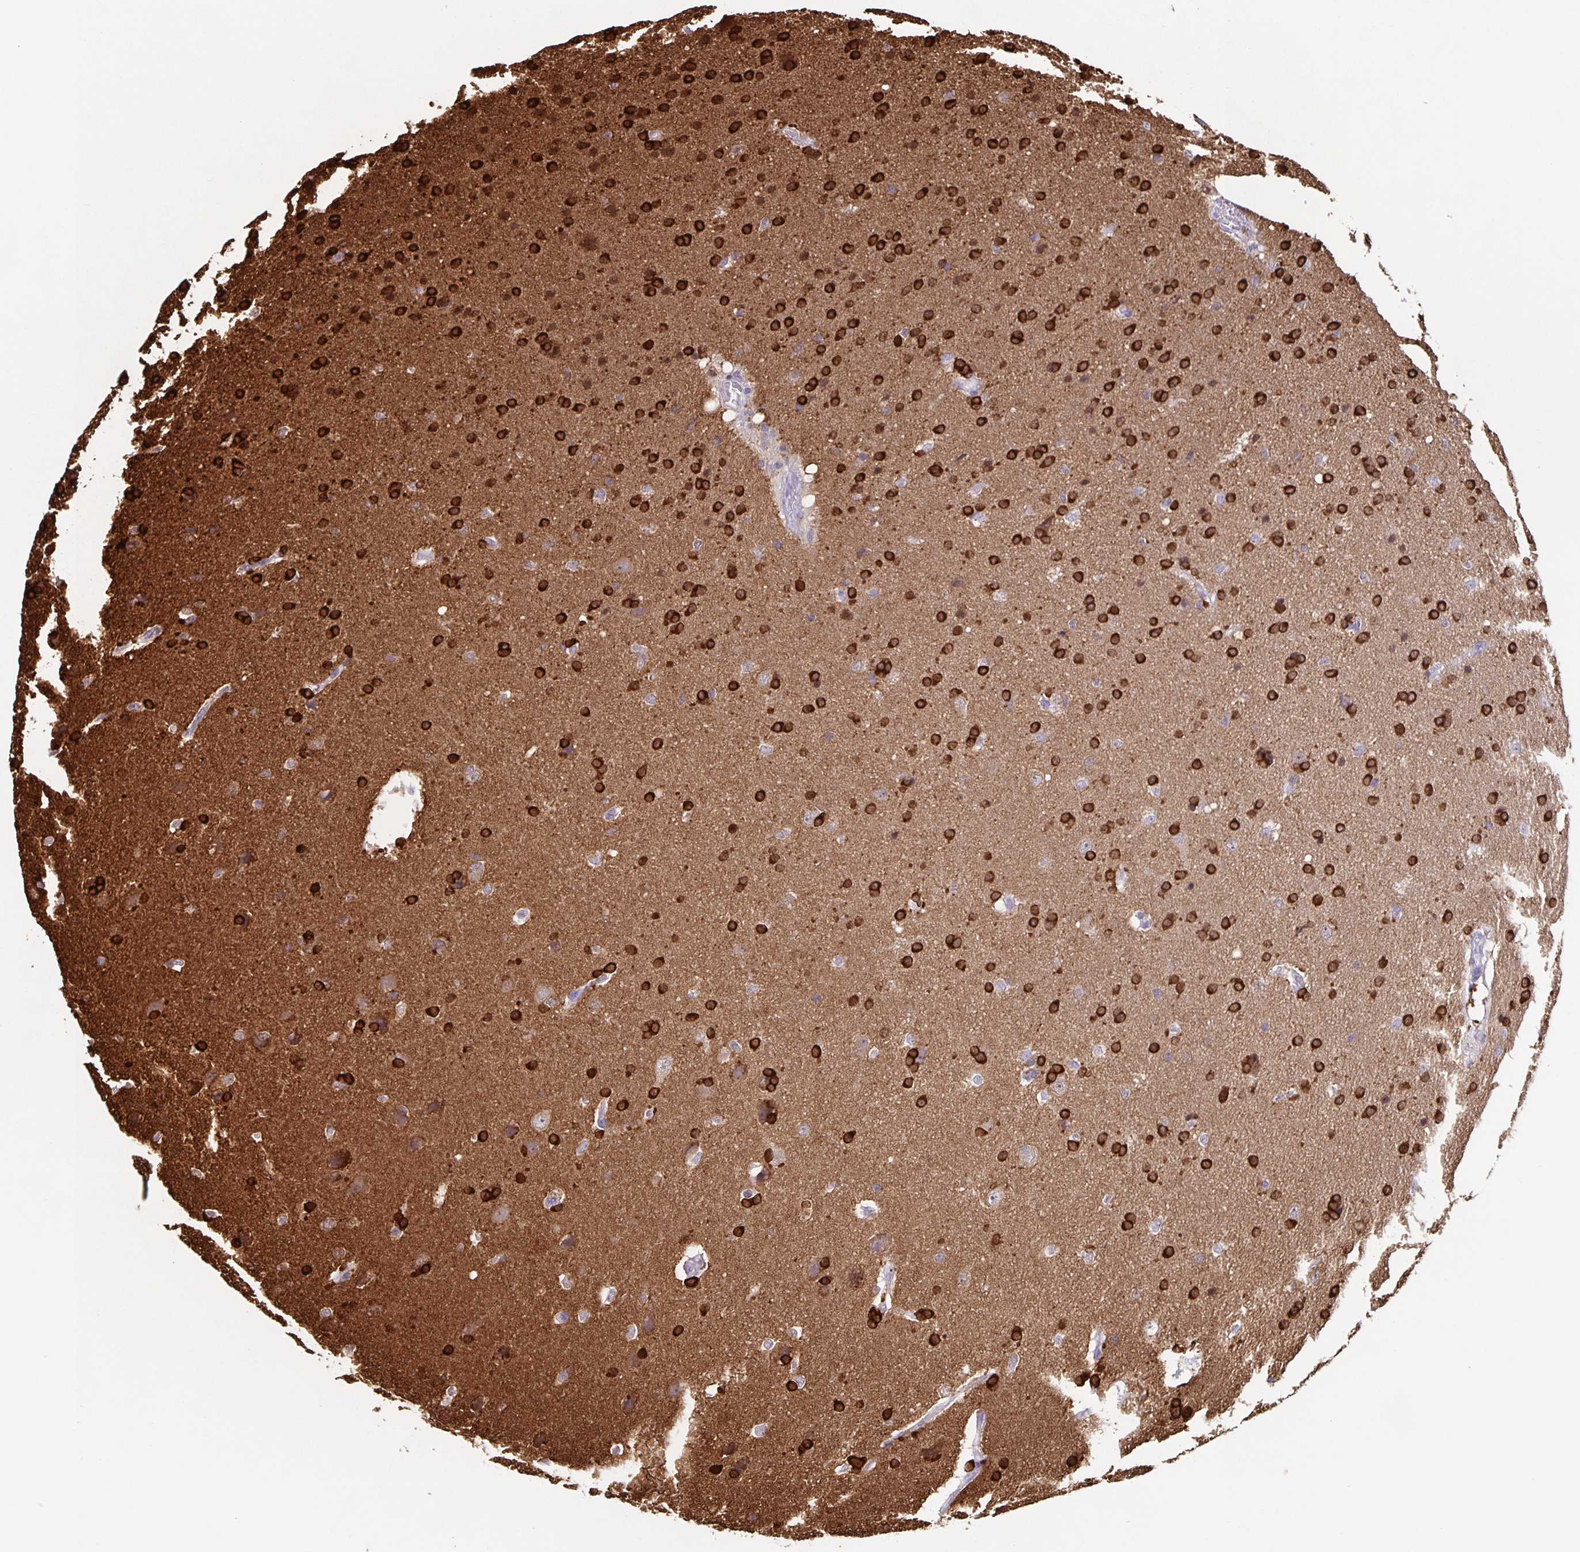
{"staining": {"intensity": "strong", "quantity": ">75%", "location": "cytoplasmic/membranous"}, "tissue": "glioma", "cell_type": "Tumor cells", "image_type": "cancer", "snomed": [{"axis": "morphology", "description": "Glioma, malignant, Low grade"}, {"axis": "topography", "description": "Brain"}], "caption": "Strong cytoplasmic/membranous expression is identified in about >75% of tumor cells in malignant glioma (low-grade).", "gene": "TPPP", "patient": {"sex": "female", "age": 54}}